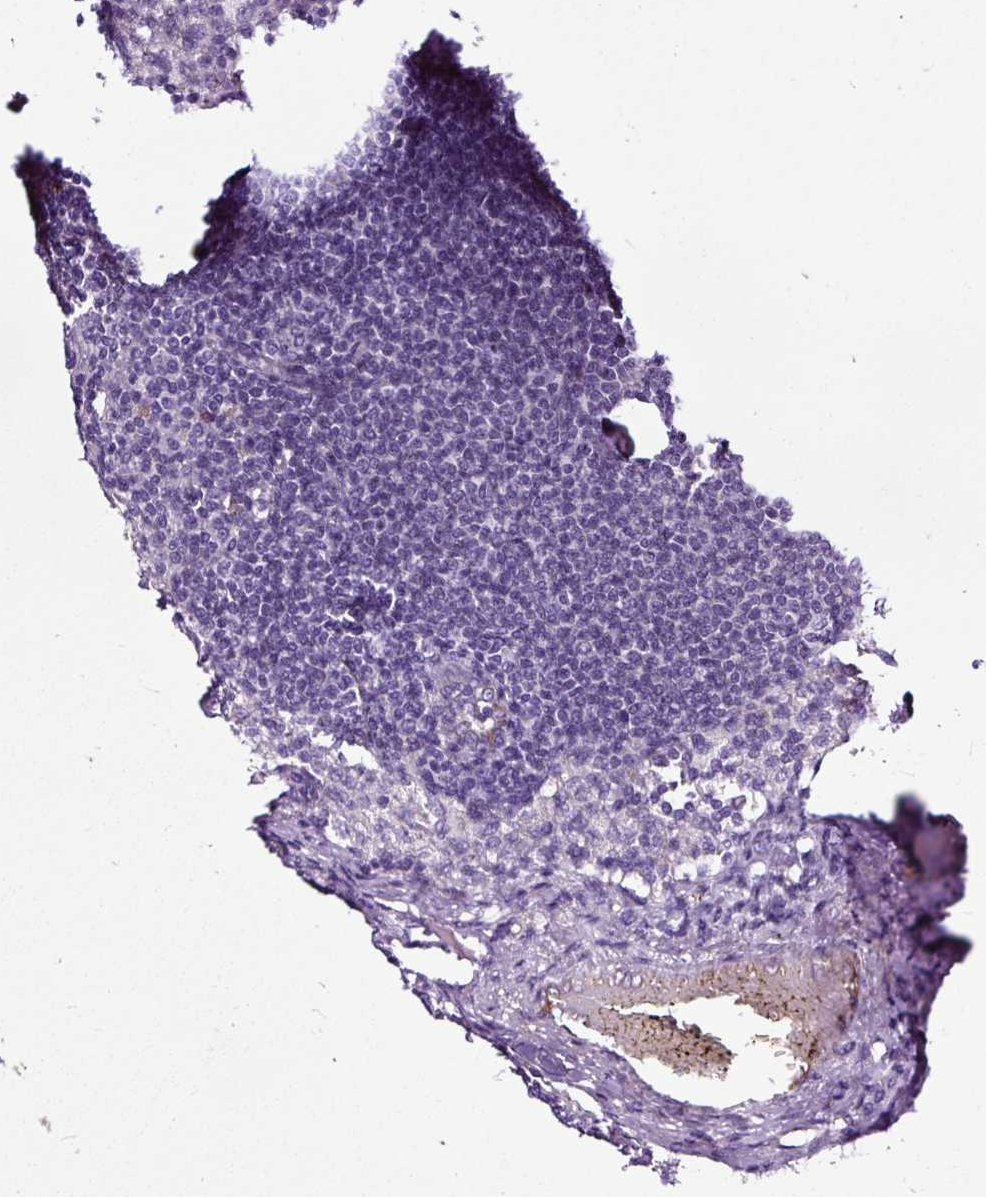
{"staining": {"intensity": "negative", "quantity": "none", "location": "none"}, "tissue": "lymph node", "cell_type": "Germinal center cells", "image_type": "normal", "snomed": [{"axis": "morphology", "description": "Normal tissue, NOS"}, {"axis": "topography", "description": "Lymph node"}], "caption": "Immunohistochemistry (IHC) histopathology image of normal lymph node: human lymph node stained with DAB (3,3'-diaminobenzidine) shows no significant protein staining in germinal center cells. (IHC, brightfield microscopy, high magnification).", "gene": "CLEC3B", "patient": {"sex": "male", "age": 49}}